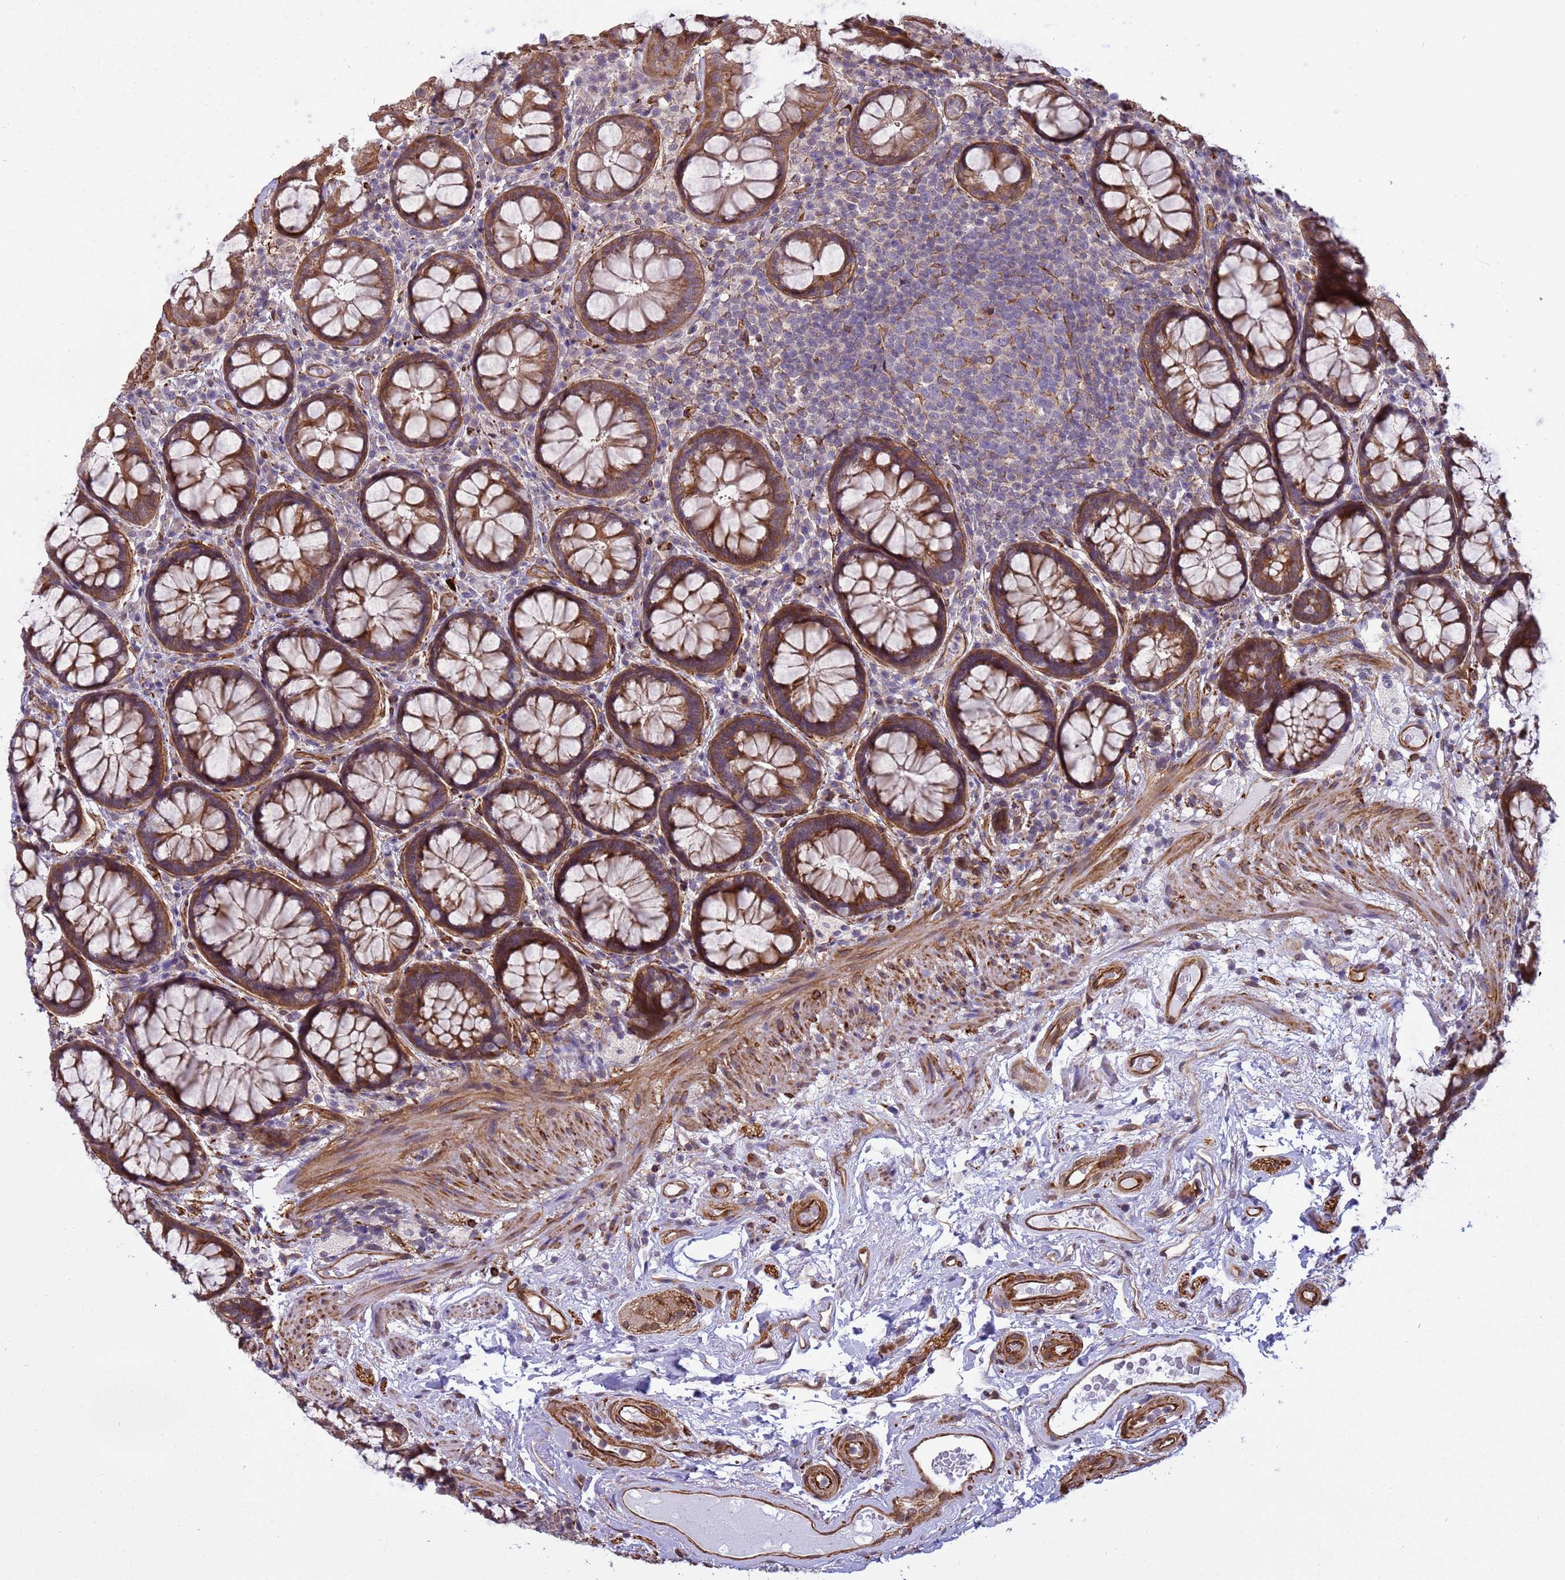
{"staining": {"intensity": "moderate", "quantity": "25%-75%", "location": "cytoplasmic/membranous"}, "tissue": "rectum", "cell_type": "Glandular cells", "image_type": "normal", "snomed": [{"axis": "morphology", "description": "Normal tissue, NOS"}, {"axis": "topography", "description": "Rectum"}], "caption": "Immunohistochemistry (IHC) (DAB (3,3'-diaminobenzidine)) staining of unremarkable human rectum shows moderate cytoplasmic/membranous protein staining in approximately 25%-75% of glandular cells. Nuclei are stained in blue.", "gene": "ITGB4", "patient": {"sex": "male", "age": 83}}